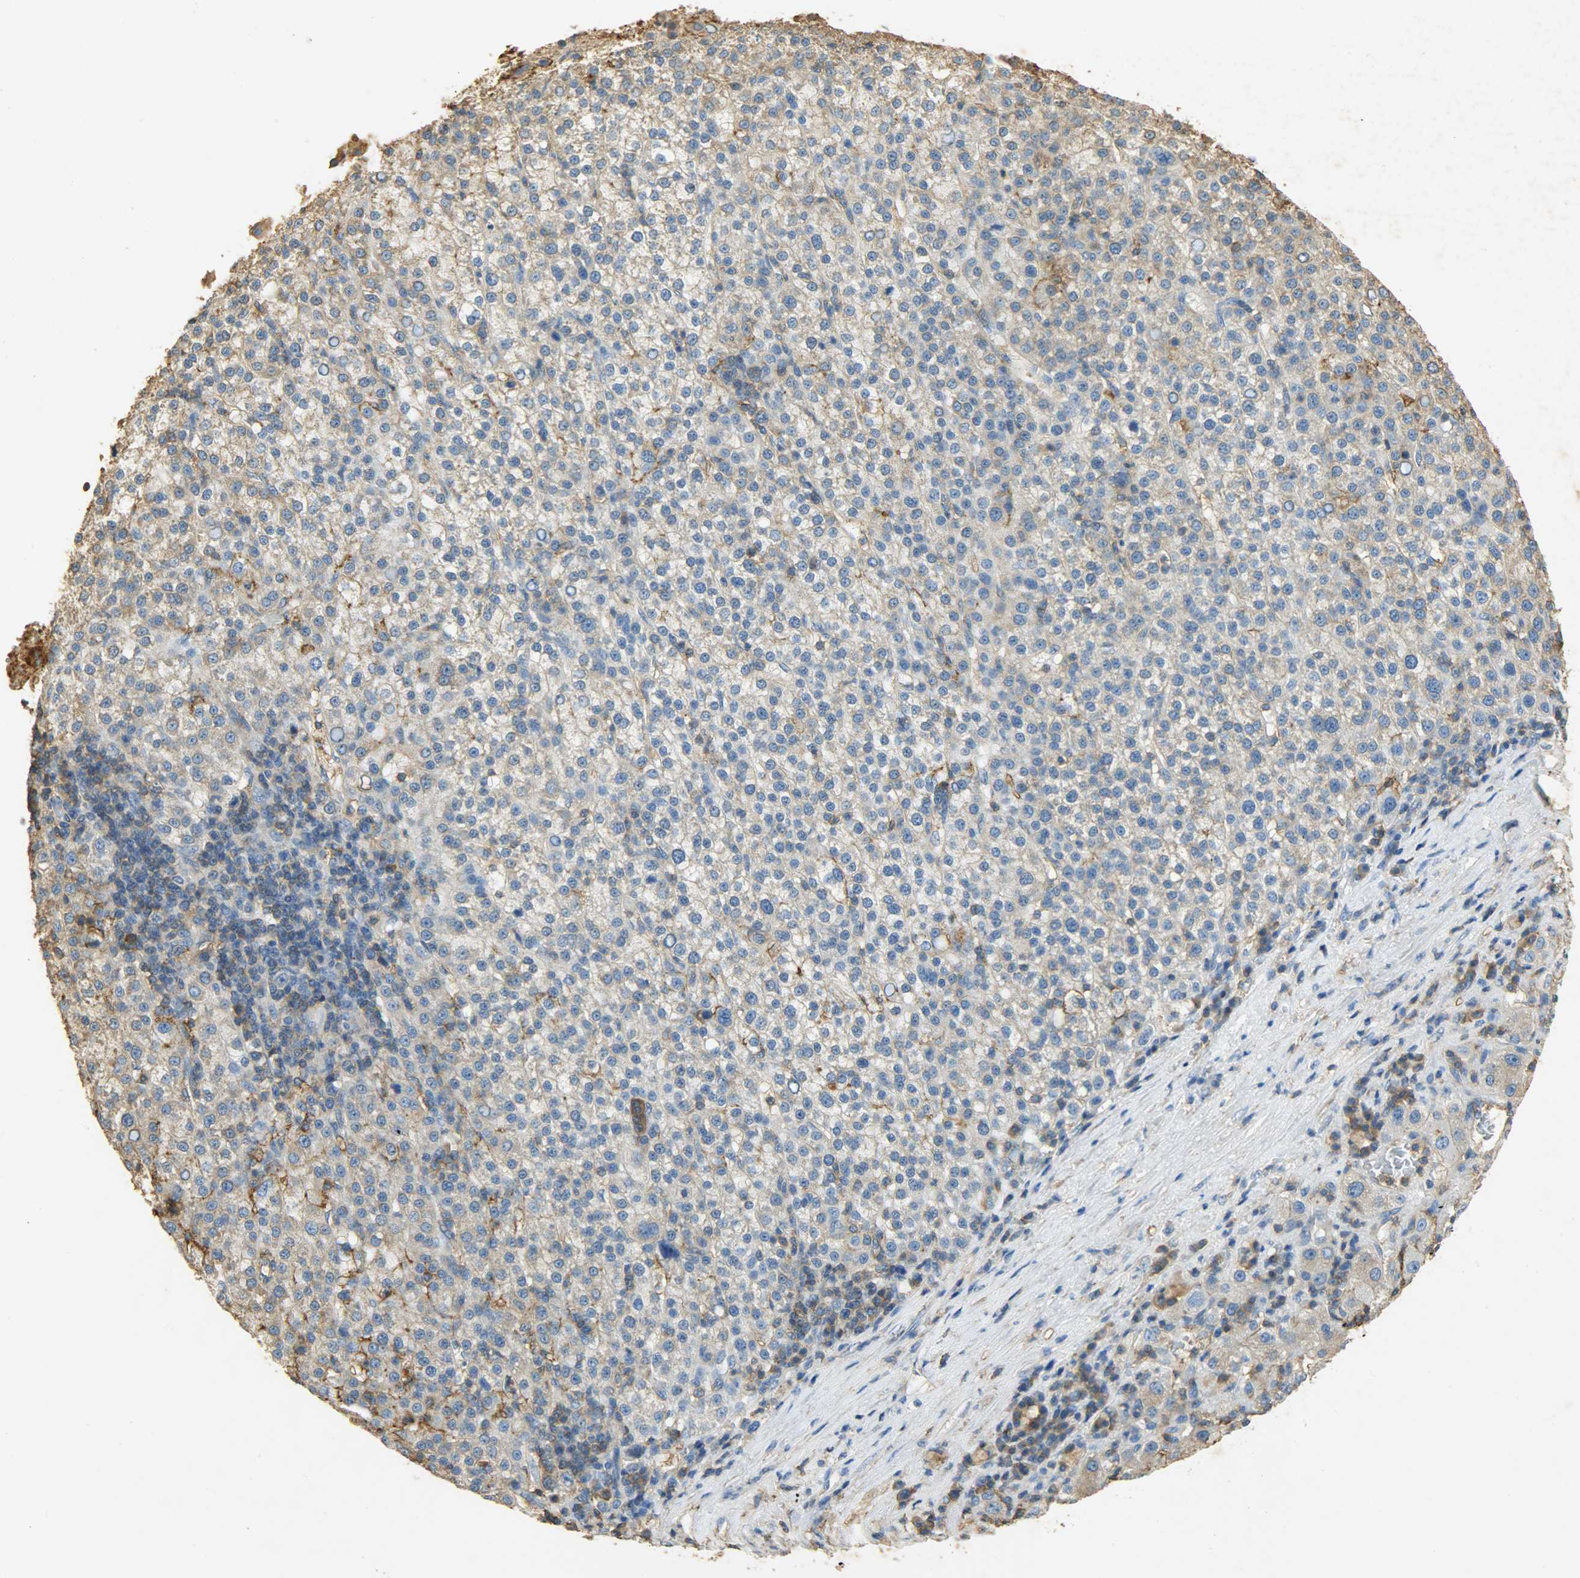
{"staining": {"intensity": "negative", "quantity": "none", "location": "none"}, "tissue": "liver cancer", "cell_type": "Tumor cells", "image_type": "cancer", "snomed": [{"axis": "morphology", "description": "Carcinoma, Hepatocellular, NOS"}, {"axis": "topography", "description": "Liver"}], "caption": "The photomicrograph displays no significant positivity in tumor cells of liver hepatocellular carcinoma.", "gene": "ANXA6", "patient": {"sex": "female", "age": 58}}